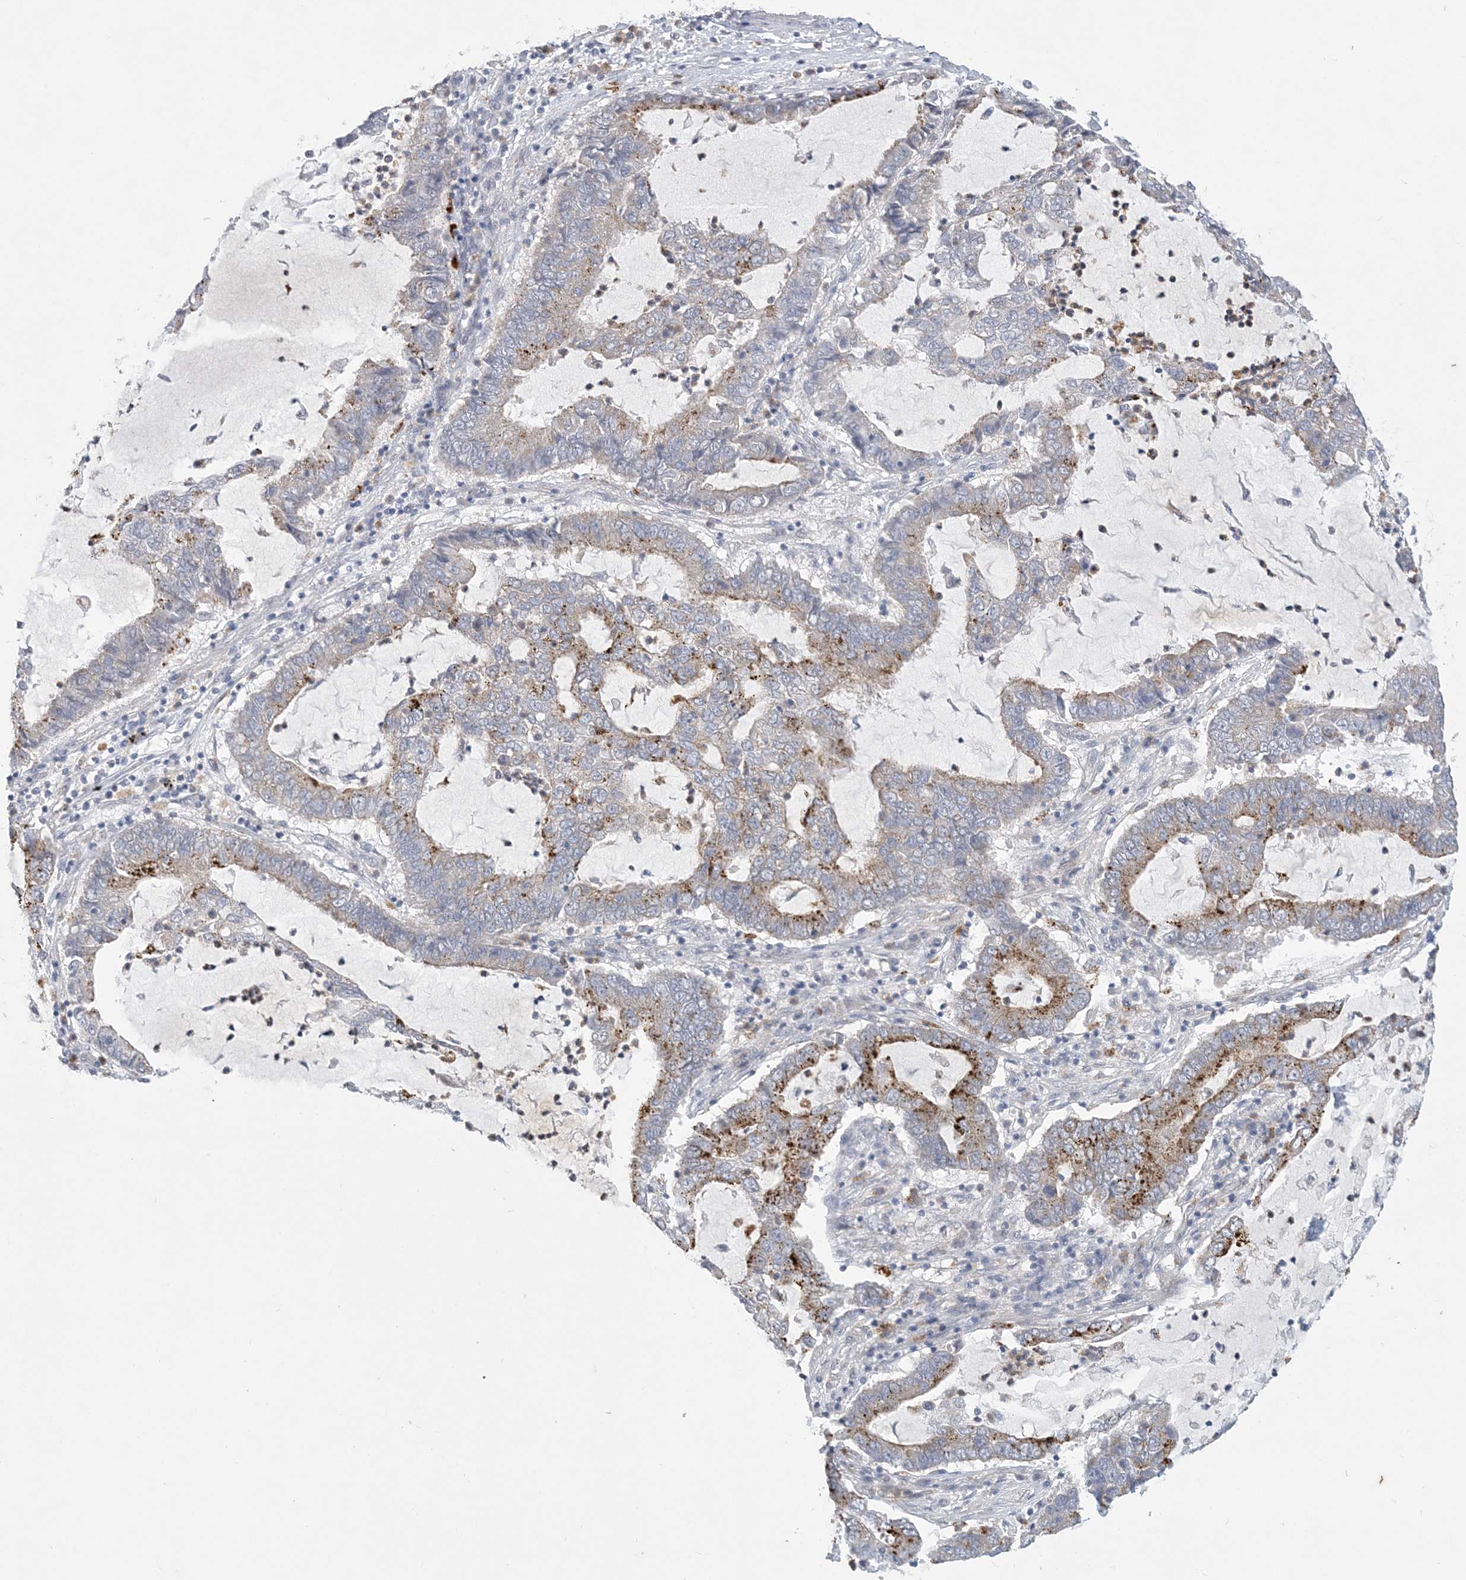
{"staining": {"intensity": "moderate", "quantity": "25%-75%", "location": "cytoplasmic/membranous"}, "tissue": "lung cancer", "cell_type": "Tumor cells", "image_type": "cancer", "snomed": [{"axis": "morphology", "description": "Adenocarcinoma, NOS"}, {"axis": "topography", "description": "Lung"}], "caption": "High-power microscopy captured an immunohistochemistry (IHC) image of lung cancer (adenocarcinoma), revealing moderate cytoplasmic/membranous positivity in about 25%-75% of tumor cells.", "gene": "KIF3A", "patient": {"sex": "female", "age": 51}}